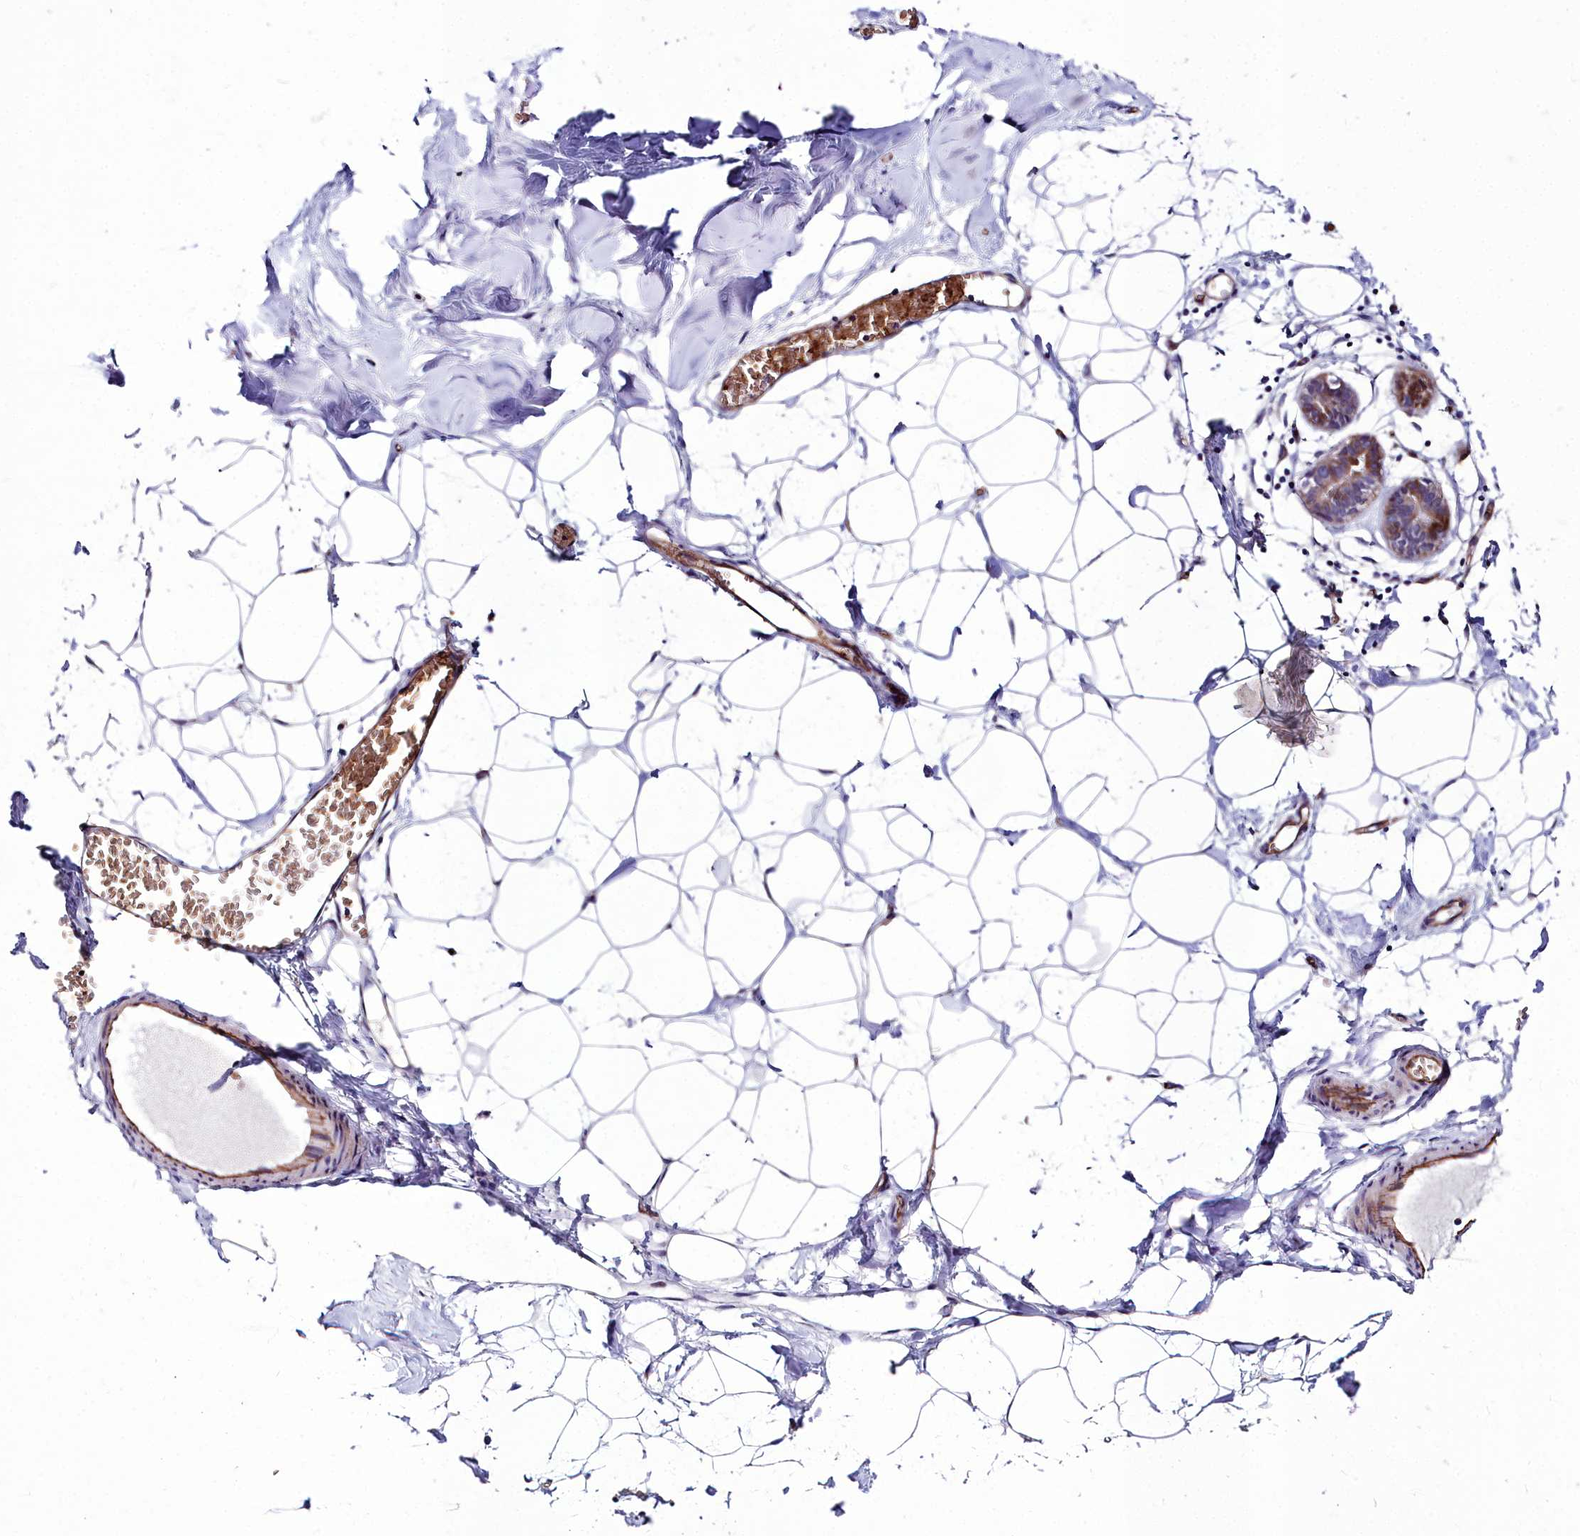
{"staining": {"intensity": "negative", "quantity": "none", "location": "none"}, "tissue": "breast", "cell_type": "Adipocytes", "image_type": "normal", "snomed": [{"axis": "morphology", "description": "Normal tissue, NOS"}, {"axis": "topography", "description": "Breast"}], "caption": "Micrograph shows no protein expression in adipocytes of normal breast.", "gene": "CYP4F11", "patient": {"sex": "female", "age": 27}}